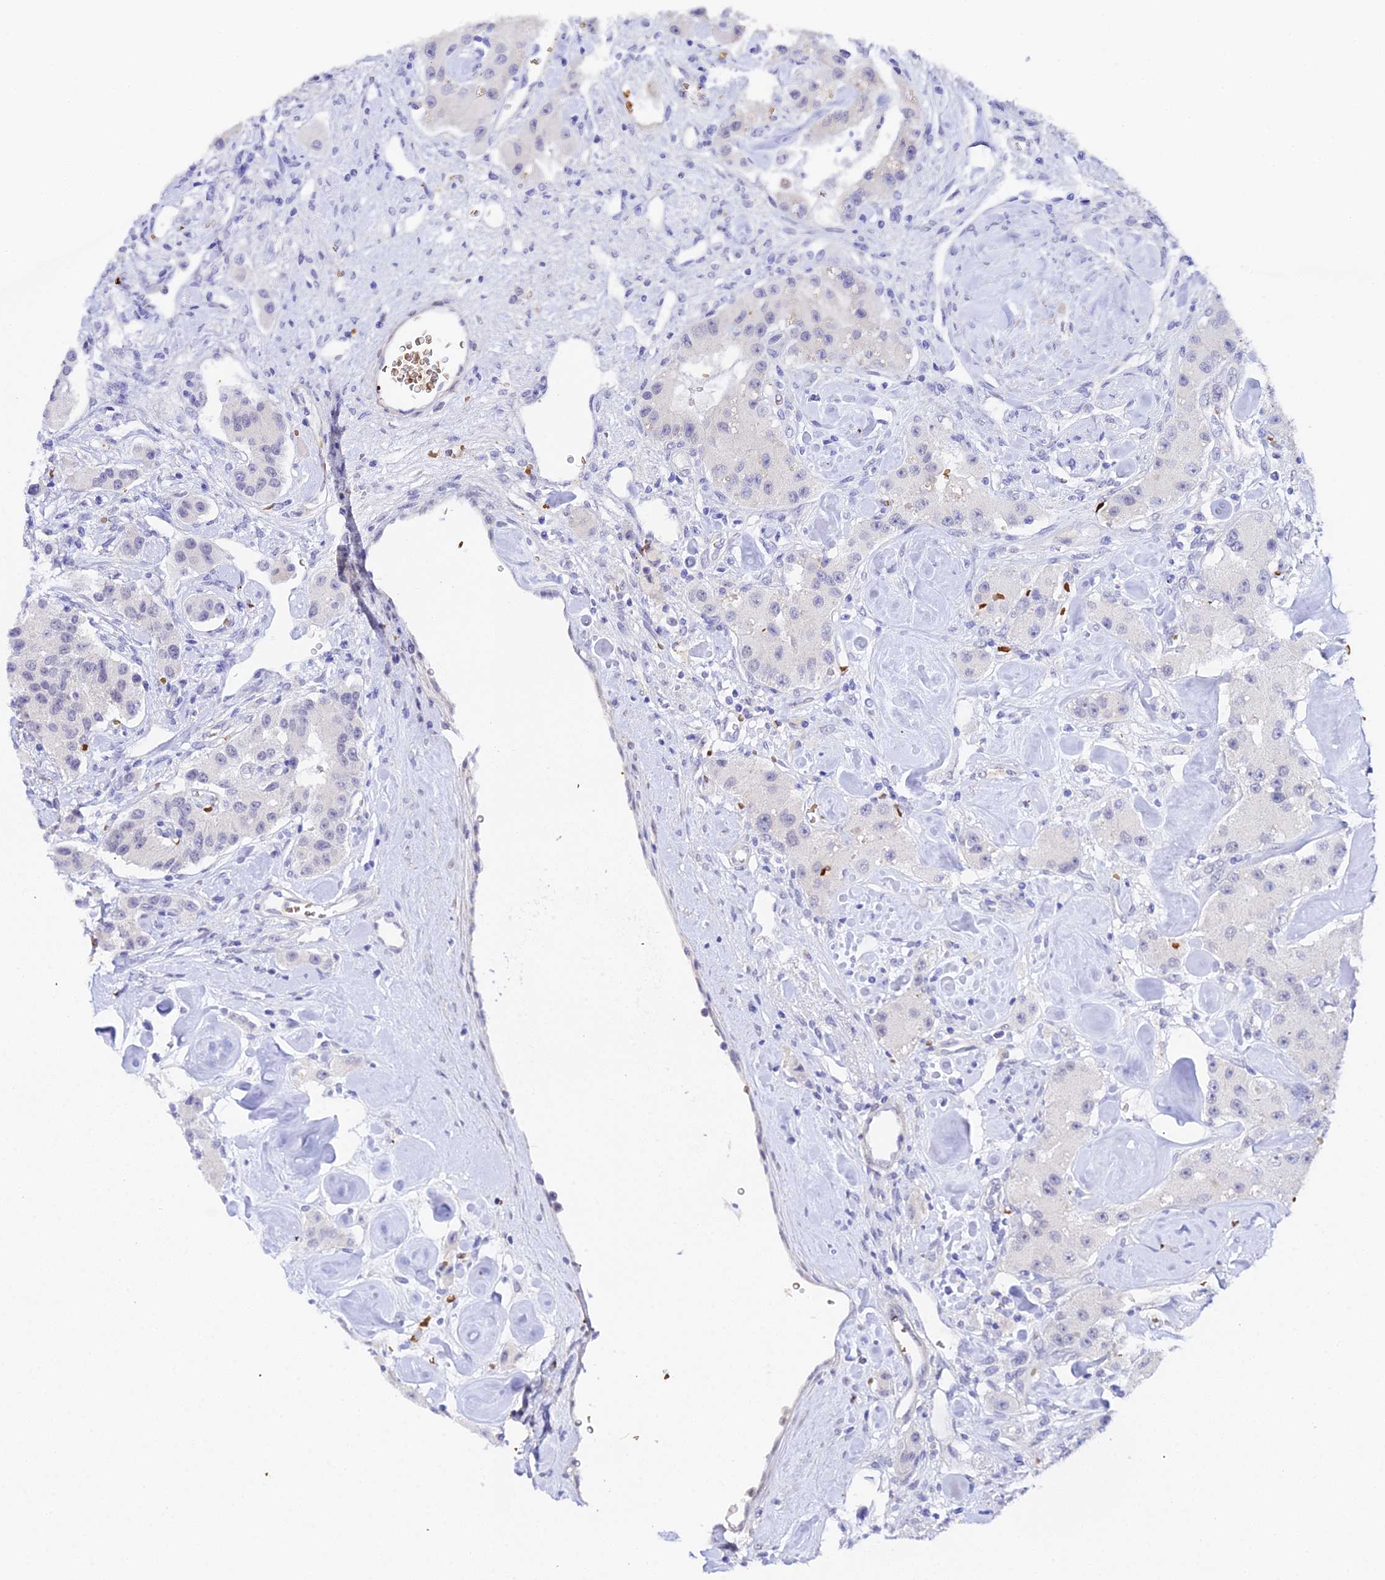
{"staining": {"intensity": "negative", "quantity": "none", "location": "none"}, "tissue": "carcinoid", "cell_type": "Tumor cells", "image_type": "cancer", "snomed": [{"axis": "morphology", "description": "Carcinoid, malignant, NOS"}, {"axis": "topography", "description": "Pancreas"}], "caption": "High magnification brightfield microscopy of carcinoid stained with DAB (brown) and counterstained with hematoxylin (blue): tumor cells show no significant staining.", "gene": "CFAP45", "patient": {"sex": "male", "age": 41}}